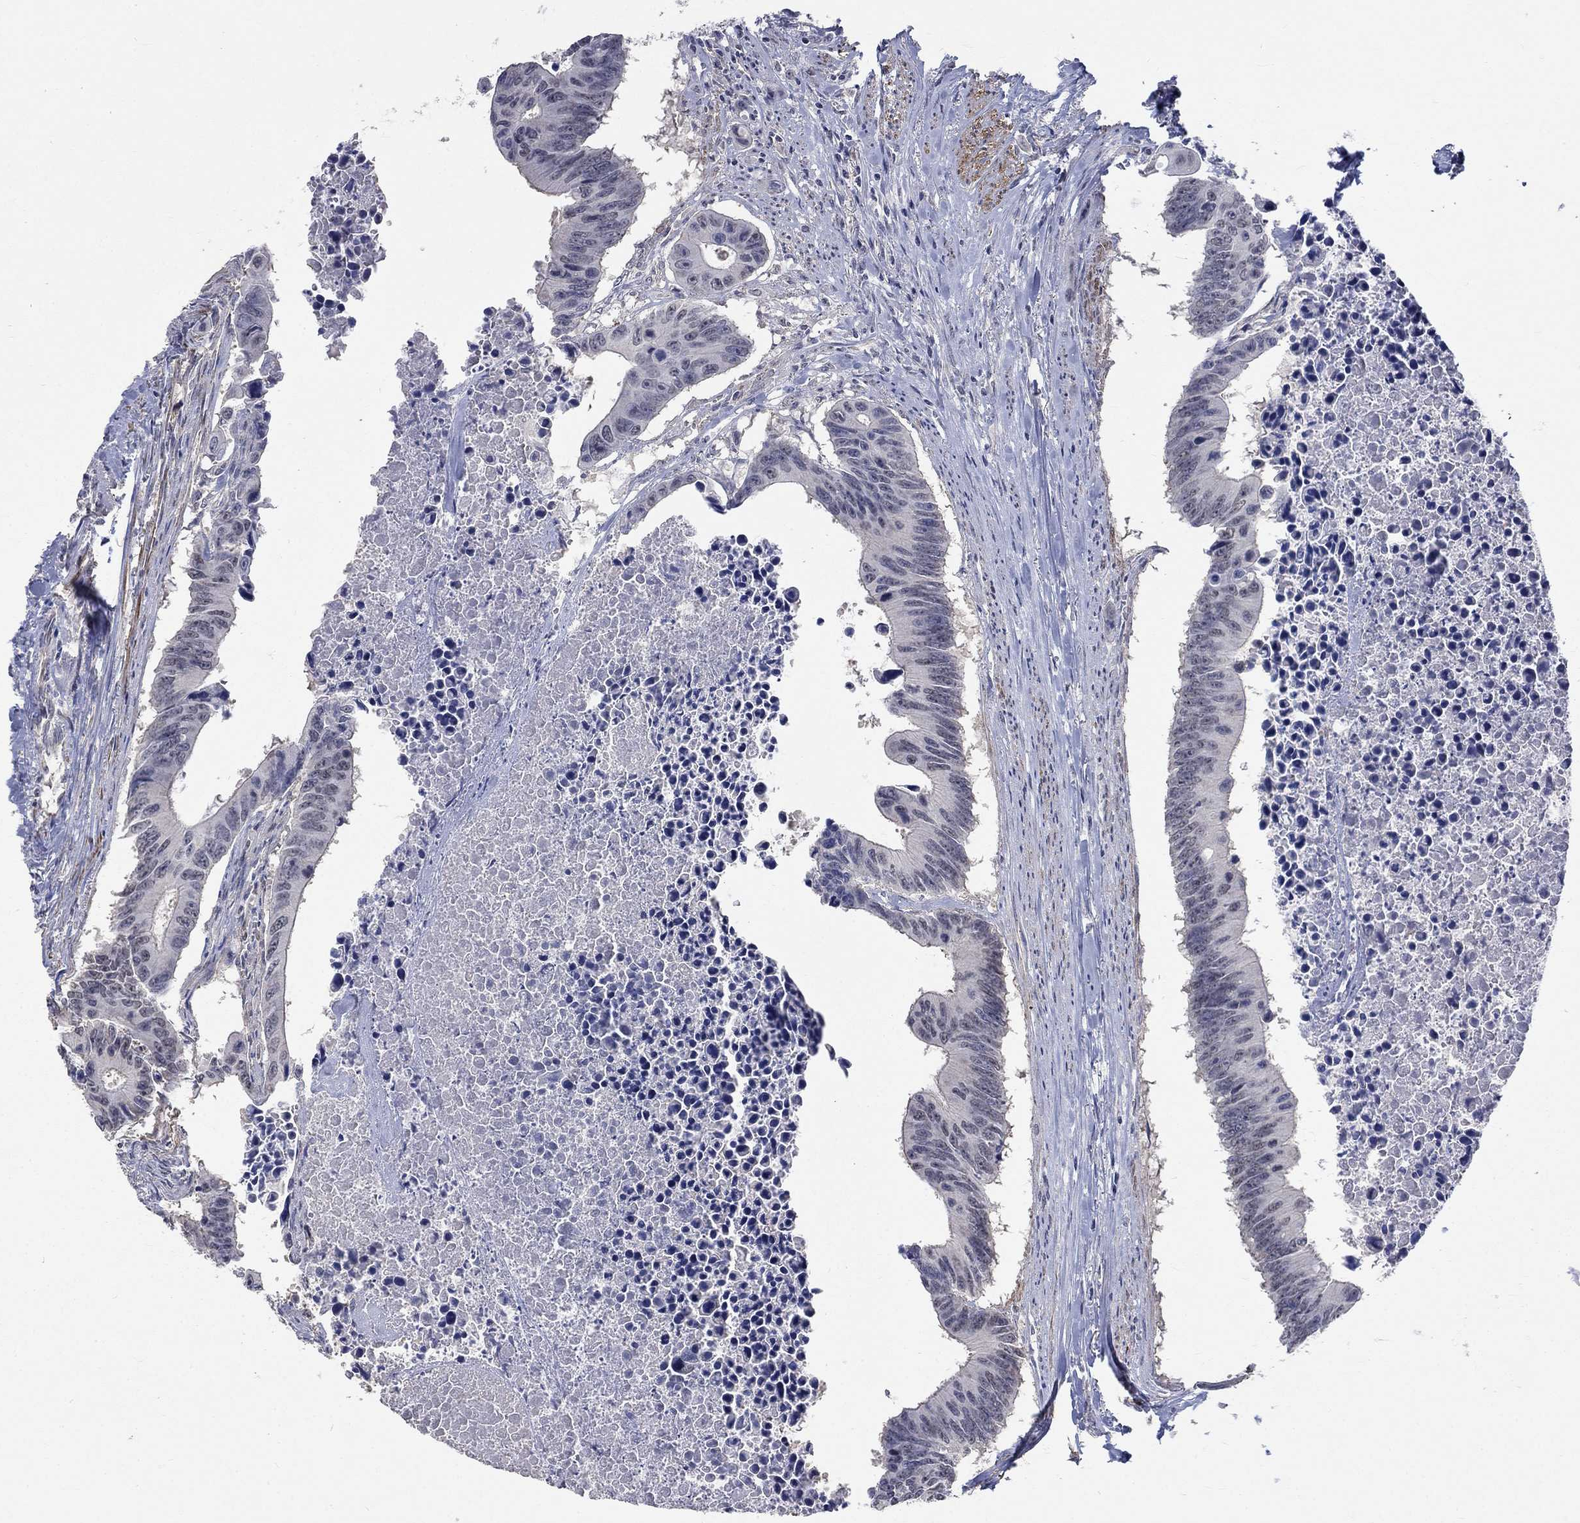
{"staining": {"intensity": "negative", "quantity": "none", "location": "none"}, "tissue": "colorectal cancer", "cell_type": "Tumor cells", "image_type": "cancer", "snomed": [{"axis": "morphology", "description": "Adenocarcinoma, NOS"}, {"axis": "topography", "description": "Colon"}], "caption": "Colorectal adenocarcinoma stained for a protein using immunohistochemistry exhibits no staining tumor cells.", "gene": "ZBTB18", "patient": {"sex": "female", "age": 87}}